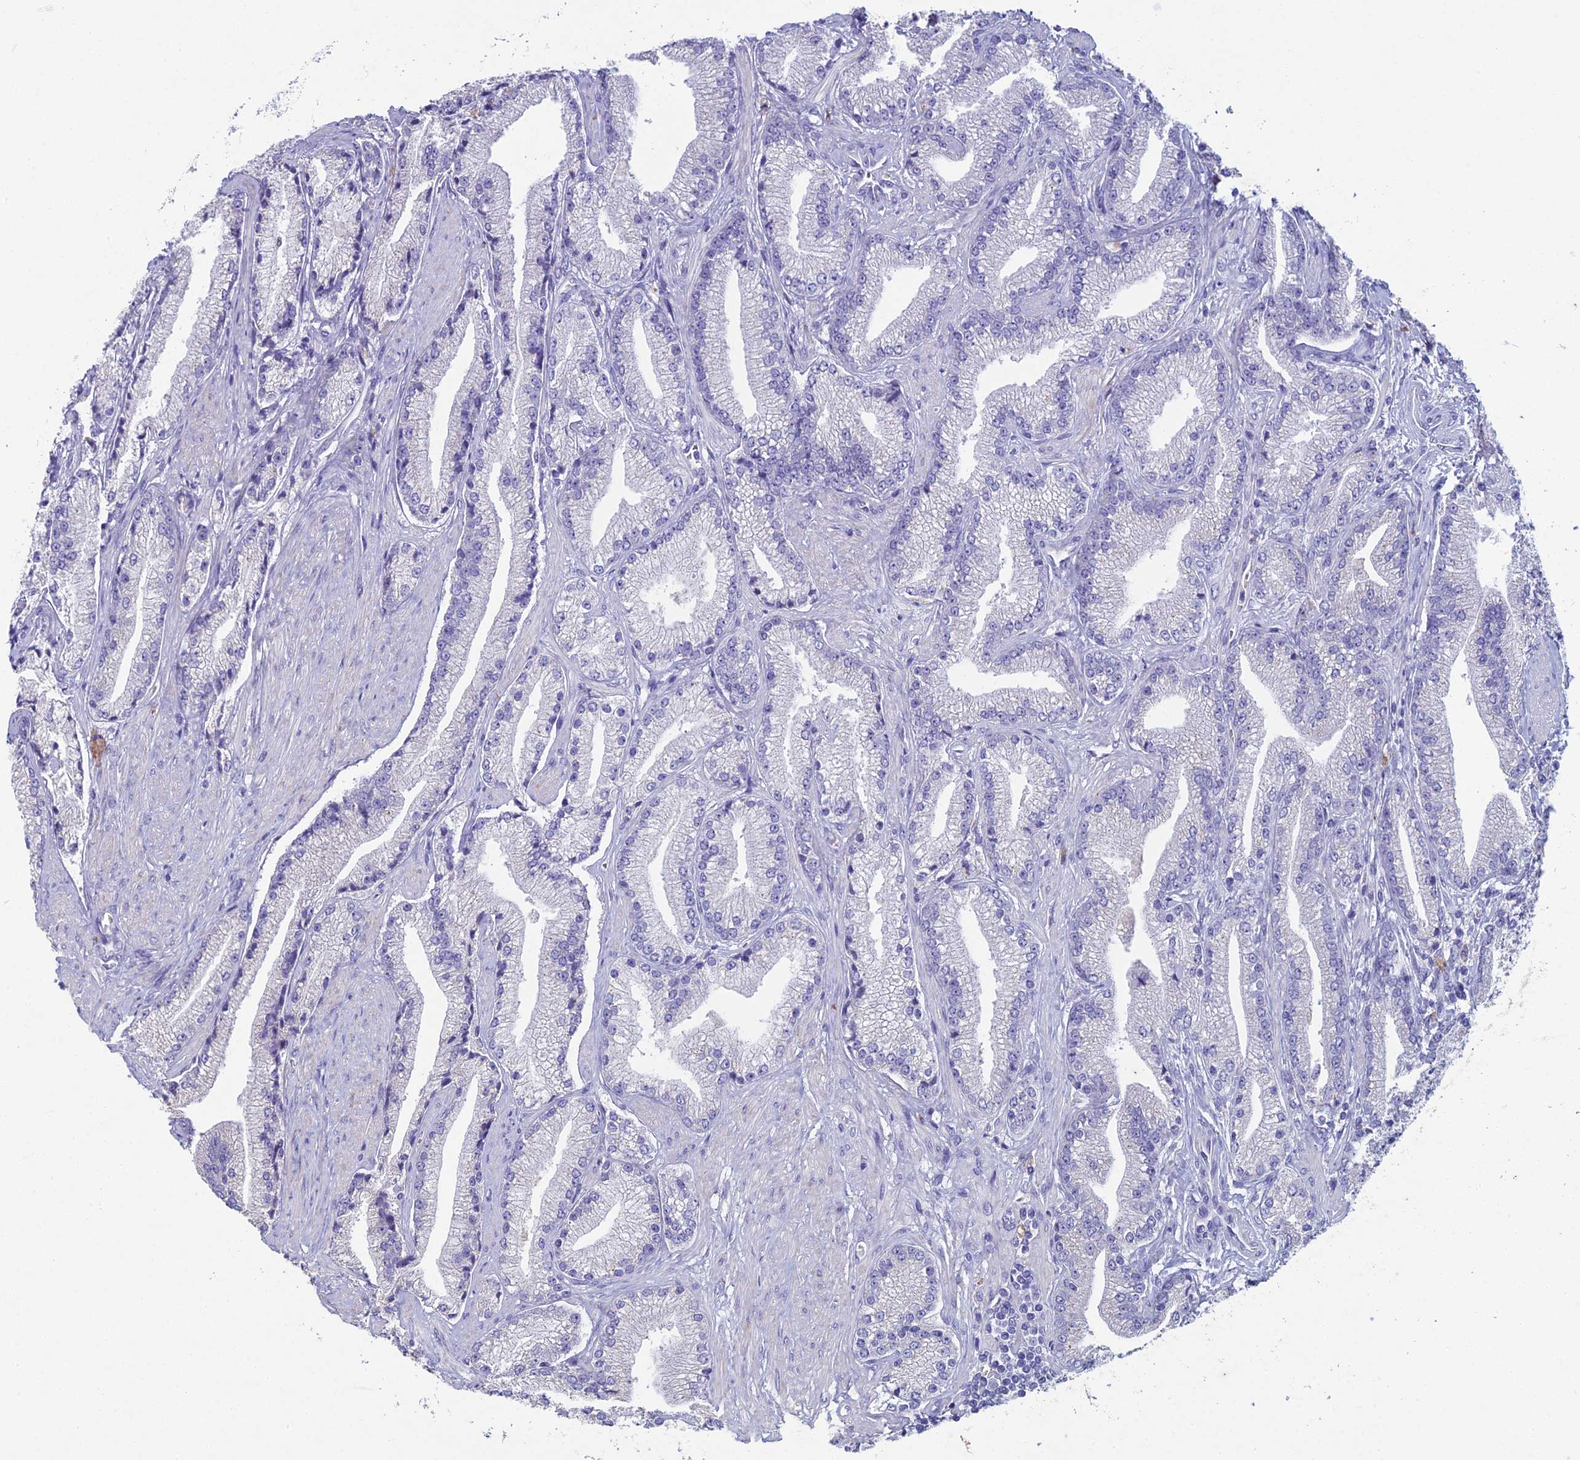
{"staining": {"intensity": "negative", "quantity": "none", "location": "none"}, "tissue": "prostate cancer", "cell_type": "Tumor cells", "image_type": "cancer", "snomed": [{"axis": "morphology", "description": "Adenocarcinoma, High grade"}, {"axis": "topography", "description": "Prostate"}], "caption": "The micrograph exhibits no significant expression in tumor cells of prostate cancer.", "gene": "NCAM1", "patient": {"sex": "male", "age": 67}}